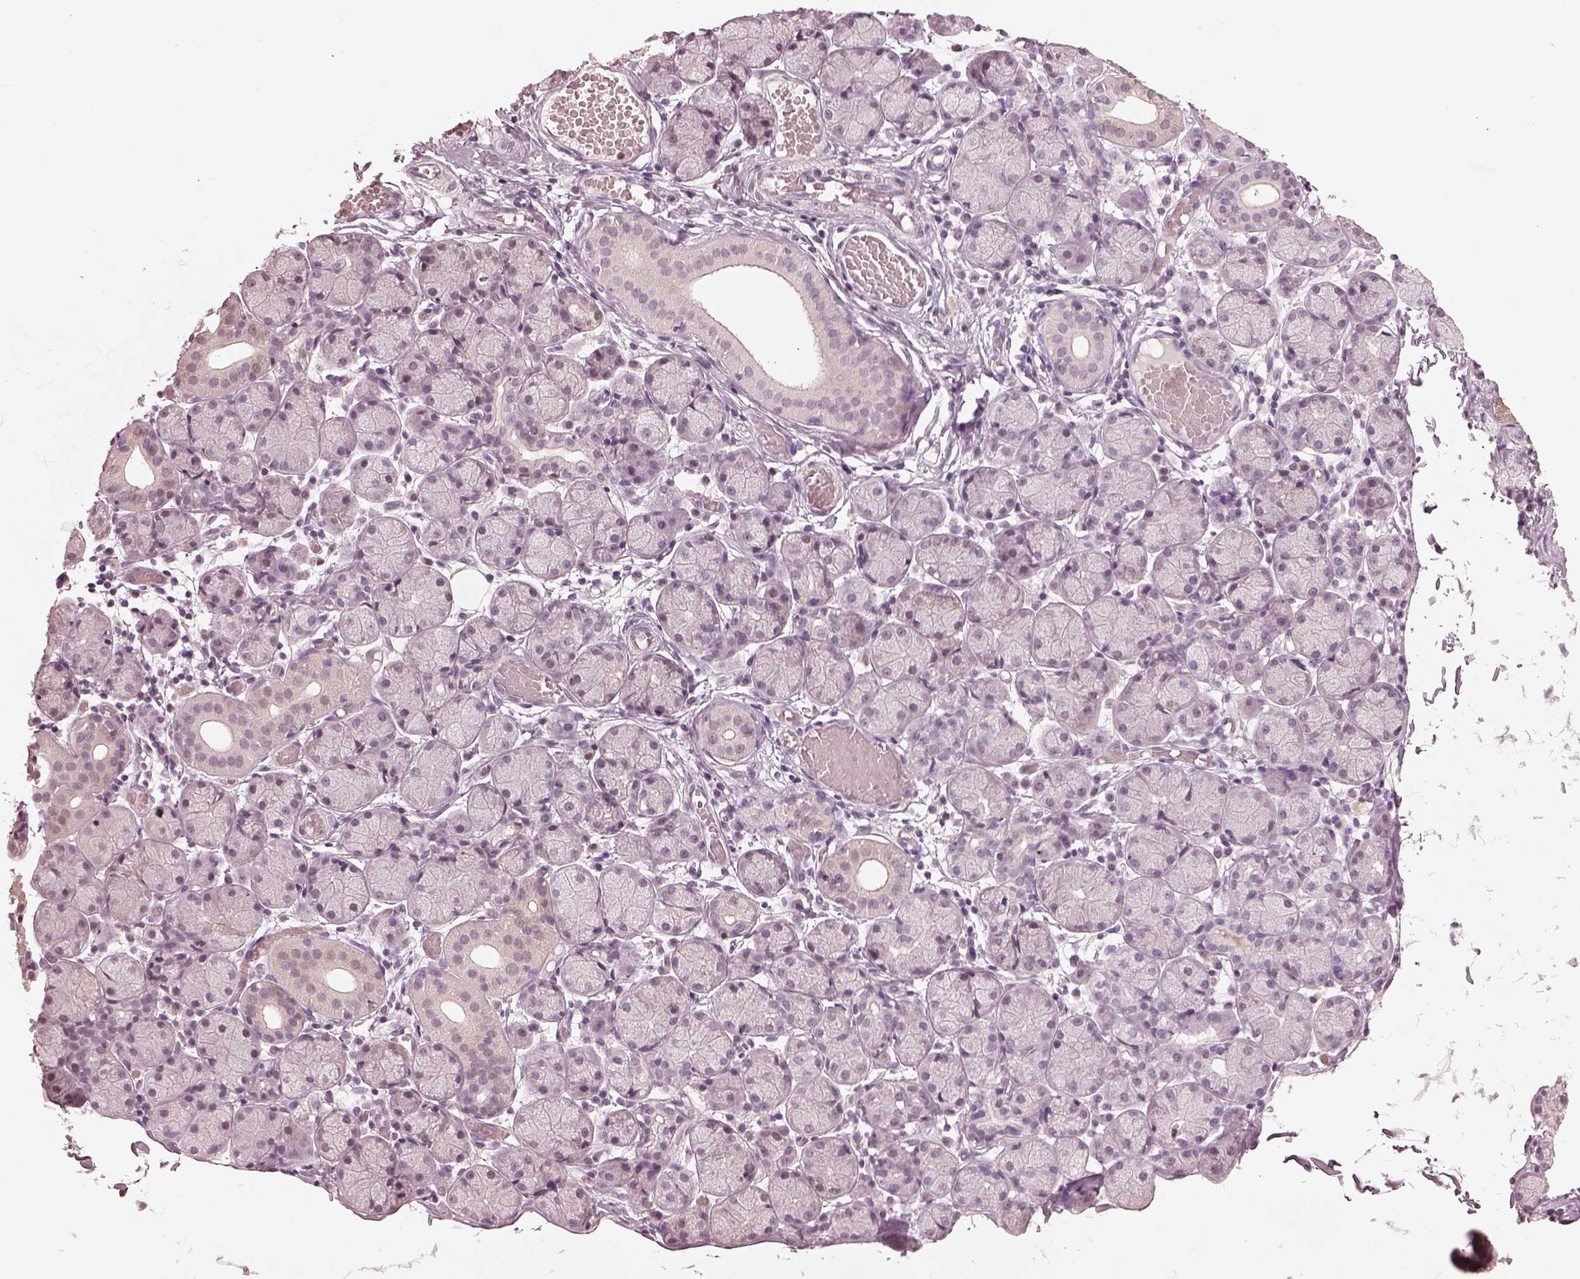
{"staining": {"intensity": "negative", "quantity": "none", "location": "none"}, "tissue": "salivary gland", "cell_type": "Glandular cells", "image_type": "normal", "snomed": [{"axis": "morphology", "description": "Normal tissue, NOS"}, {"axis": "topography", "description": "Salivary gland"}], "caption": "Immunohistochemical staining of normal human salivary gland reveals no significant positivity in glandular cells. Brightfield microscopy of IHC stained with DAB (3,3'-diaminobenzidine) (brown) and hematoxylin (blue), captured at high magnification.", "gene": "EGR4", "patient": {"sex": "female", "age": 24}}